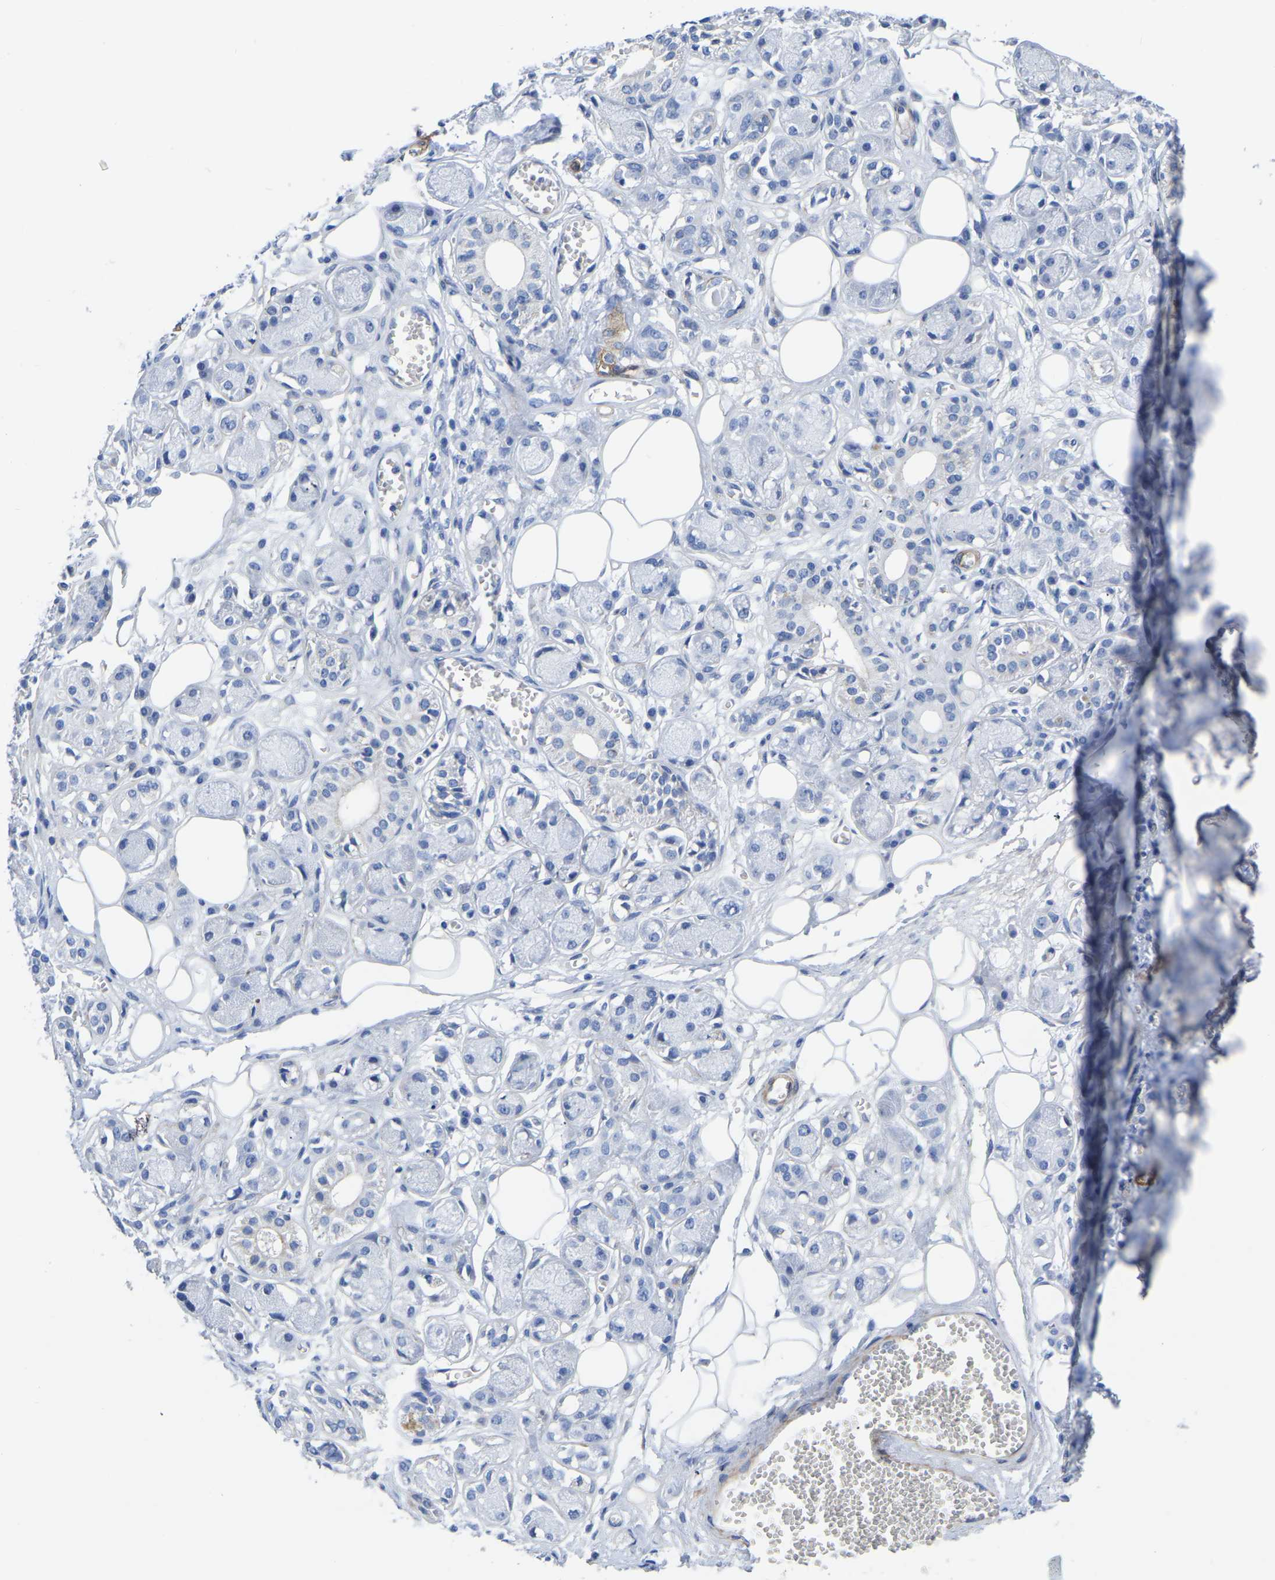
{"staining": {"intensity": "negative", "quantity": "none", "location": "none"}, "tissue": "adipose tissue", "cell_type": "Adipocytes", "image_type": "normal", "snomed": [{"axis": "morphology", "description": "Normal tissue, NOS"}, {"axis": "morphology", "description": "Inflammation, NOS"}, {"axis": "topography", "description": "Salivary gland"}, {"axis": "topography", "description": "Peripheral nerve tissue"}], "caption": "Adipocytes are negative for brown protein staining in normal adipose tissue. (Stains: DAB (3,3'-diaminobenzidine) IHC with hematoxylin counter stain, Microscopy: brightfield microscopy at high magnification).", "gene": "SLC45A3", "patient": {"sex": "female", "age": 75}}